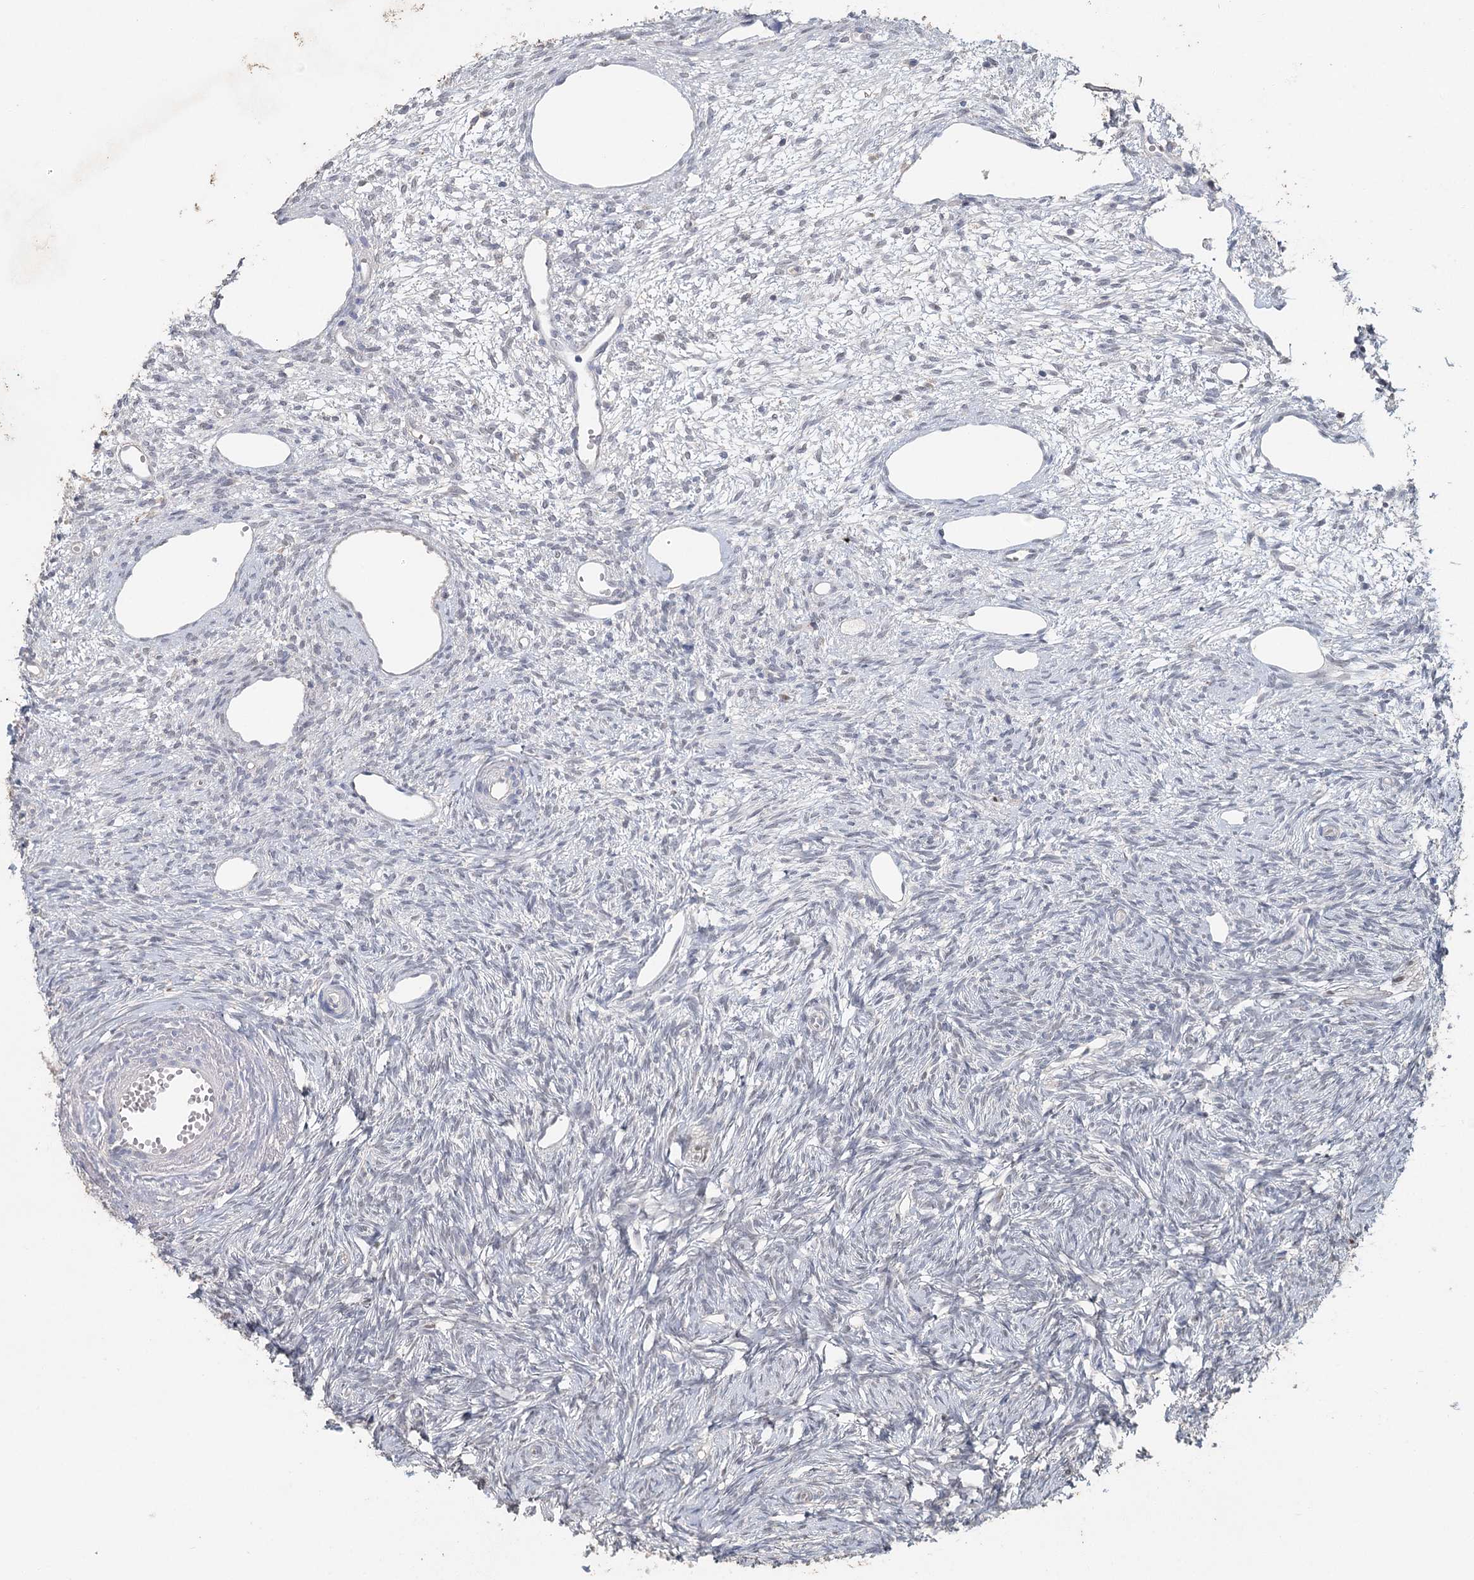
{"staining": {"intensity": "negative", "quantity": "none", "location": "none"}, "tissue": "ovary", "cell_type": "Ovarian stroma cells", "image_type": "normal", "snomed": [{"axis": "morphology", "description": "Normal tissue, NOS"}, {"axis": "topography", "description": "Ovary"}], "caption": "Immunohistochemical staining of normal ovary demonstrates no significant positivity in ovarian stroma cells. (Stains: DAB (3,3'-diaminobenzidine) immunohistochemistry with hematoxylin counter stain, Microscopy: brightfield microscopy at high magnification).", "gene": "ADK", "patient": {"sex": "female", "age": 51}}